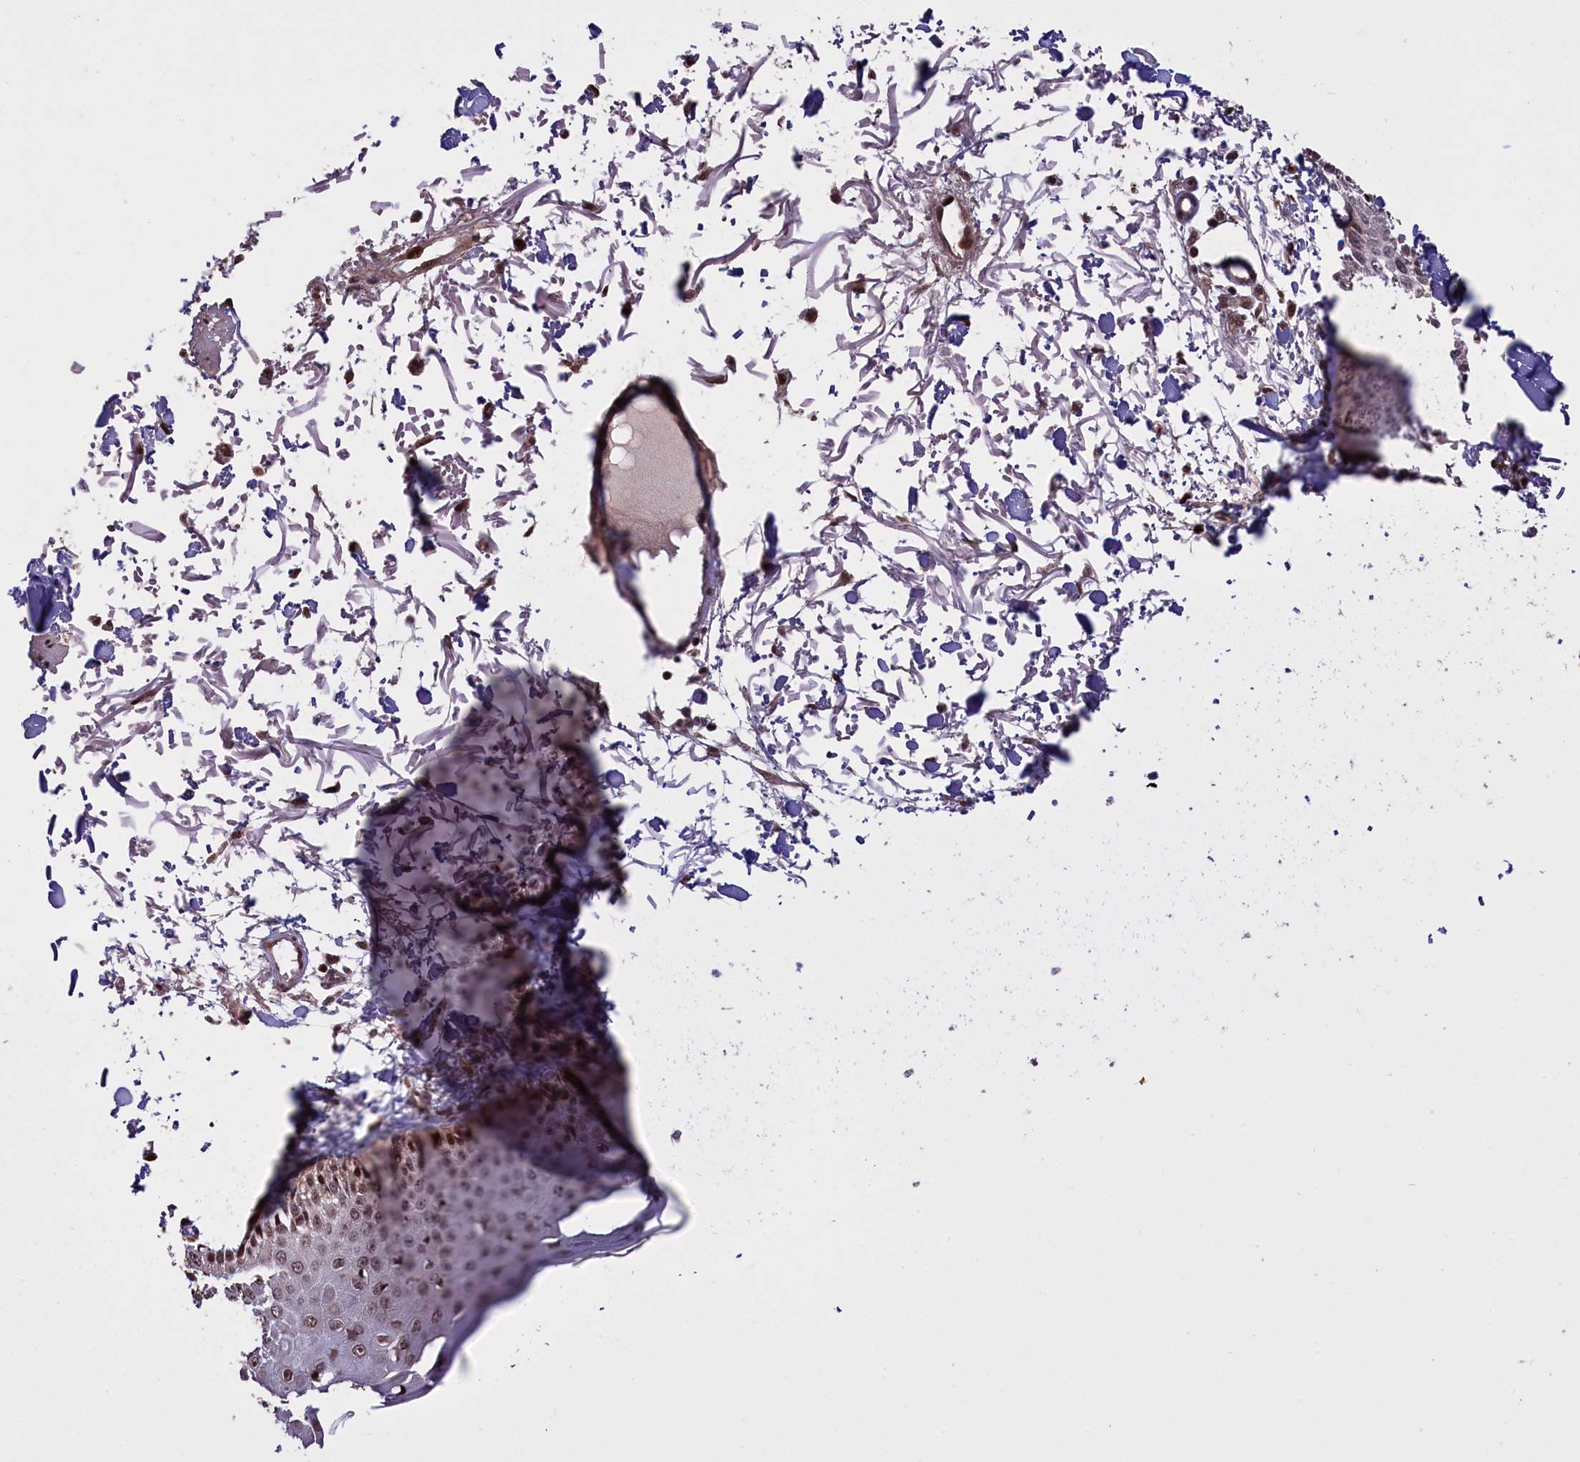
{"staining": {"intensity": "moderate", "quantity": ">75%", "location": "cytoplasmic/membranous,nuclear"}, "tissue": "skin", "cell_type": "Fibroblasts", "image_type": "normal", "snomed": [{"axis": "morphology", "description": "Normal tissue, NOS"}, {"axis": "morphology", "description": "Squamous cell carcinoma, NOS"}, {"axis": "topography", "description": "Skin"}, {"axis": "topography", "description": "Peripheral nerve tissue"}], "caption": "Immunohistochemical staining of benign human skin displays moderate cytoplasmic/membranous,nuclear protein expression in about >75% of fibroblasts. The protein is stained brown, and the nuclei are stained in blue (DAB IHC with brightfield microscopy, high magnification).", "gene": "RELB", "patient": {"sex": "male", "age": 83}}